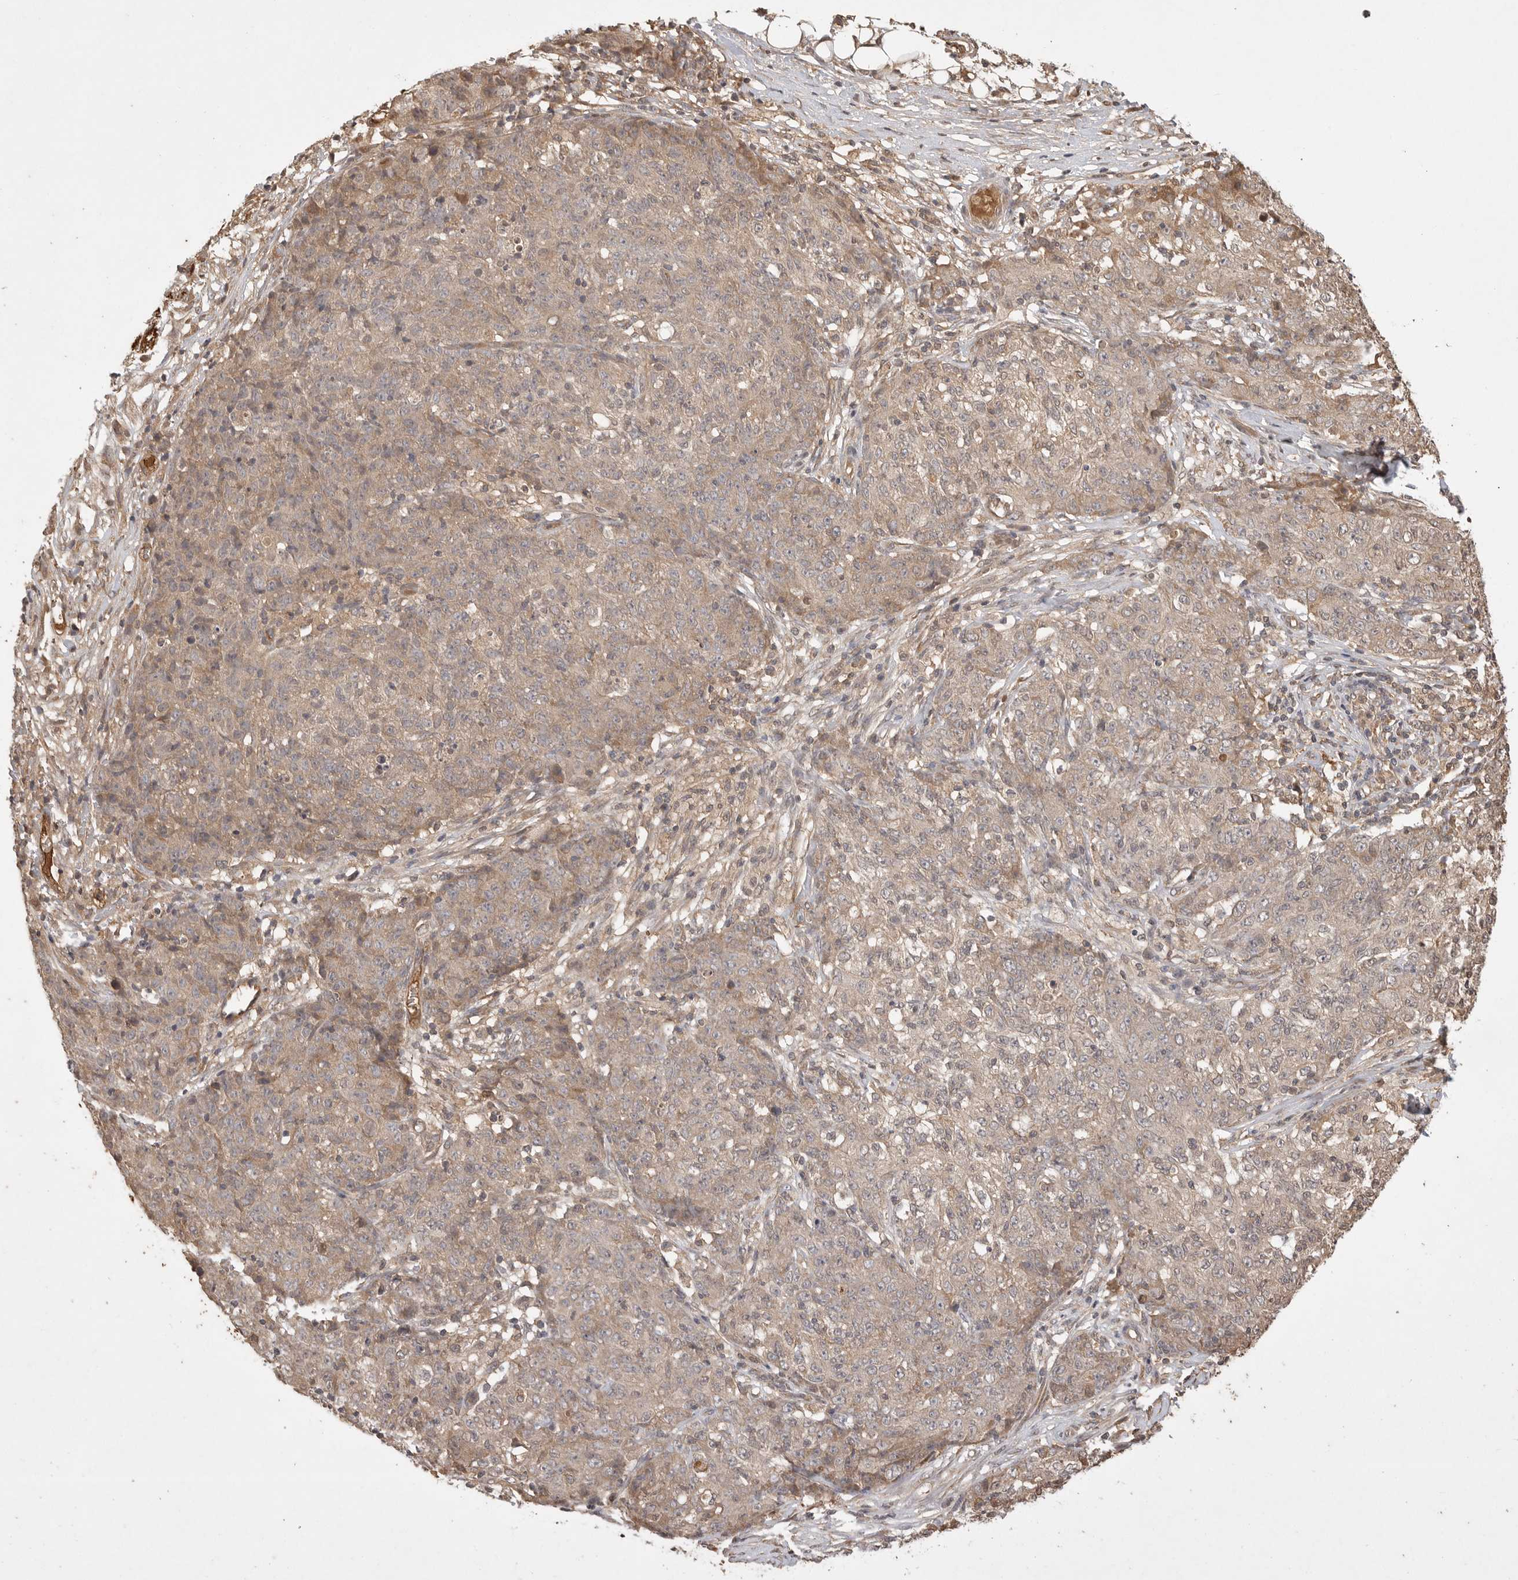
{"staining": {"intensity": "weak", "quantity": ">75%", "location": "cytoplasmic/membranous"}, "tissue": "ovarian cancer", "cell_type": "Tumor cells", "image_type": "cancer", "snomed": [{"axis": "morphology", "description": "Carcinoma, endometroid"}, {"axis": "topography", "description": "Ovary"}], "caption": "Protein expression analysis of human ovarian cancer reveals weak cytoplasmic/membranous expression in approximately >75% of tumor cells.", "gene": "PRMT3", "patient": {"sex": "female", "age": 42}}